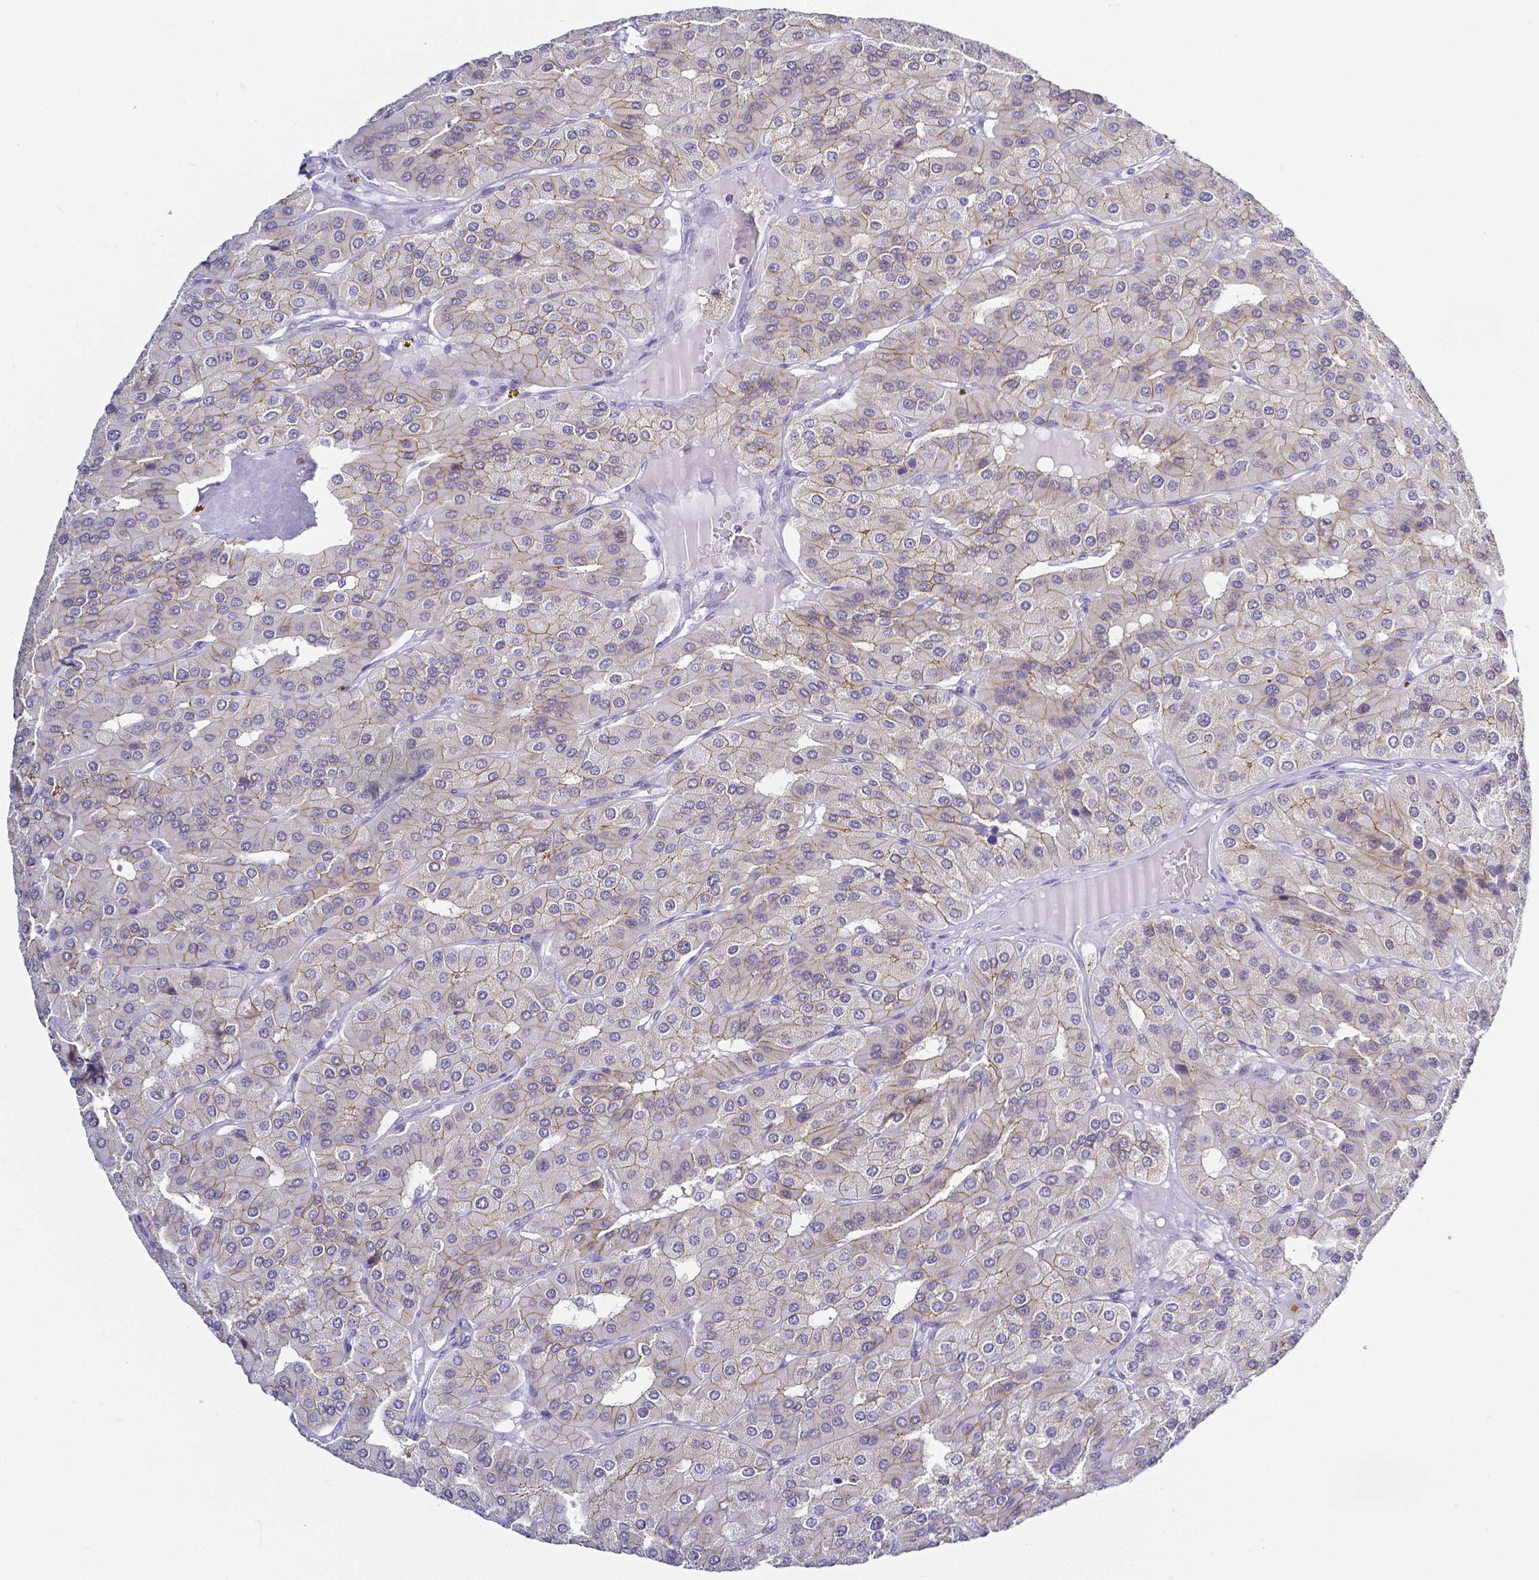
{"staining": {"intensity": "weak", "quantity": "25%-75%", "location": "cytoplasmic/membranous"}, "tissue": "parathyroid gland", "cell_type": "Glandular cells", "image_type": "normal", "snomed": [{"axis": "morphology", "description": "Normal tissue, NOS"}, {"axis": "morphology", "description": "Adenoma, NOS"}, {"axis": "topography", "description": "Parathyroid gland"}], "caption": "Immunohistochemical staining of unremarkable parathyroid gland reveals 25%-75% levels of weak cytoplasmic/membranous protein expression in about 25%-75% of glandular cells.", "gene": "FAM83G", "patient": {"sex": "female", "age": 86}}